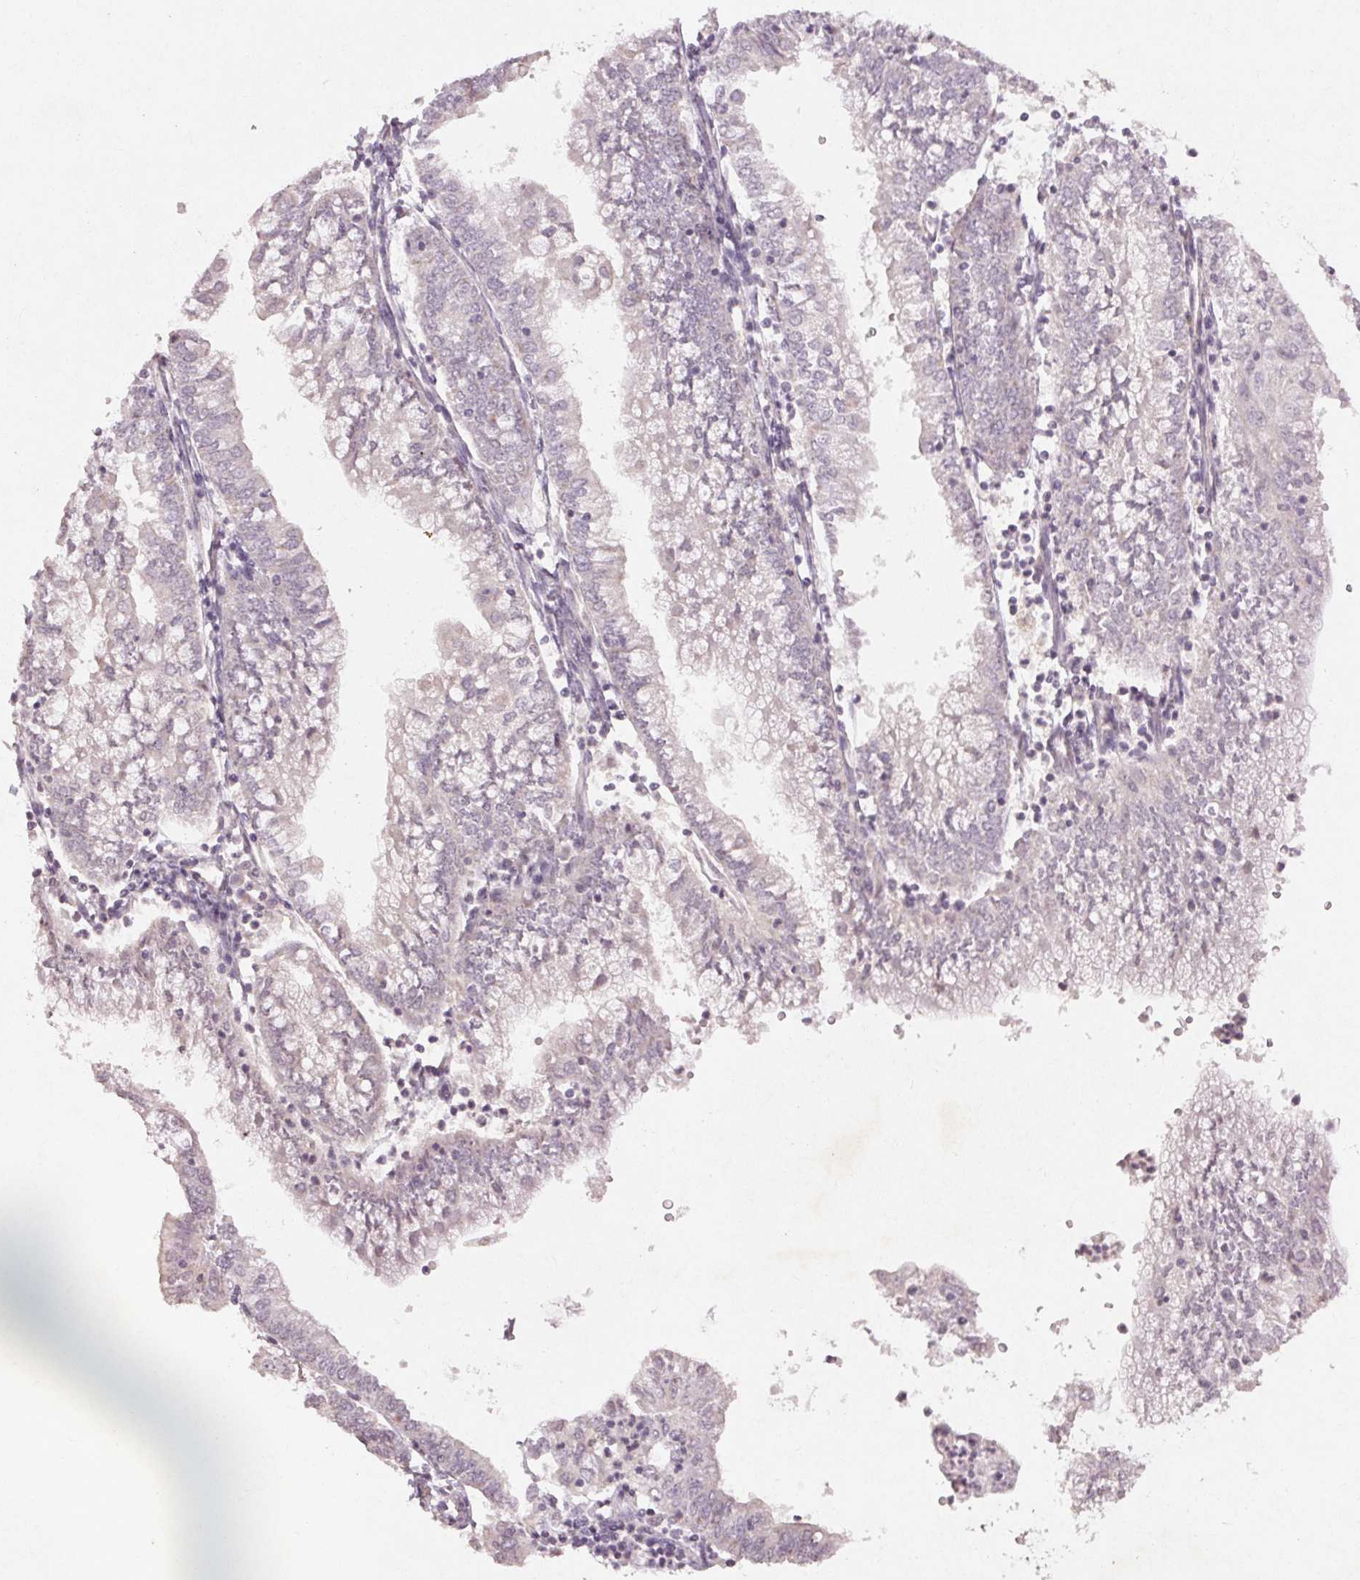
{"staining": {"intensity": "negative", "quantity": "none", "location": "none"}, "tissue": "endometrial cancer", "cell_type": "Tumor cells", "image_type": "cancer", "snomed": [{"axis": "morphology", "description": "Adenocarcinoma, NOS"}, {"axis": "topography", "description": "Endometrium"}], "caption": "Endometrial cancer (adenocarcinoma) was stained to show a protein in brown. There is no significant positivity in tumor cells.", "gene": "KLRC3", "patient": {"sex": "female", "age": 55}}